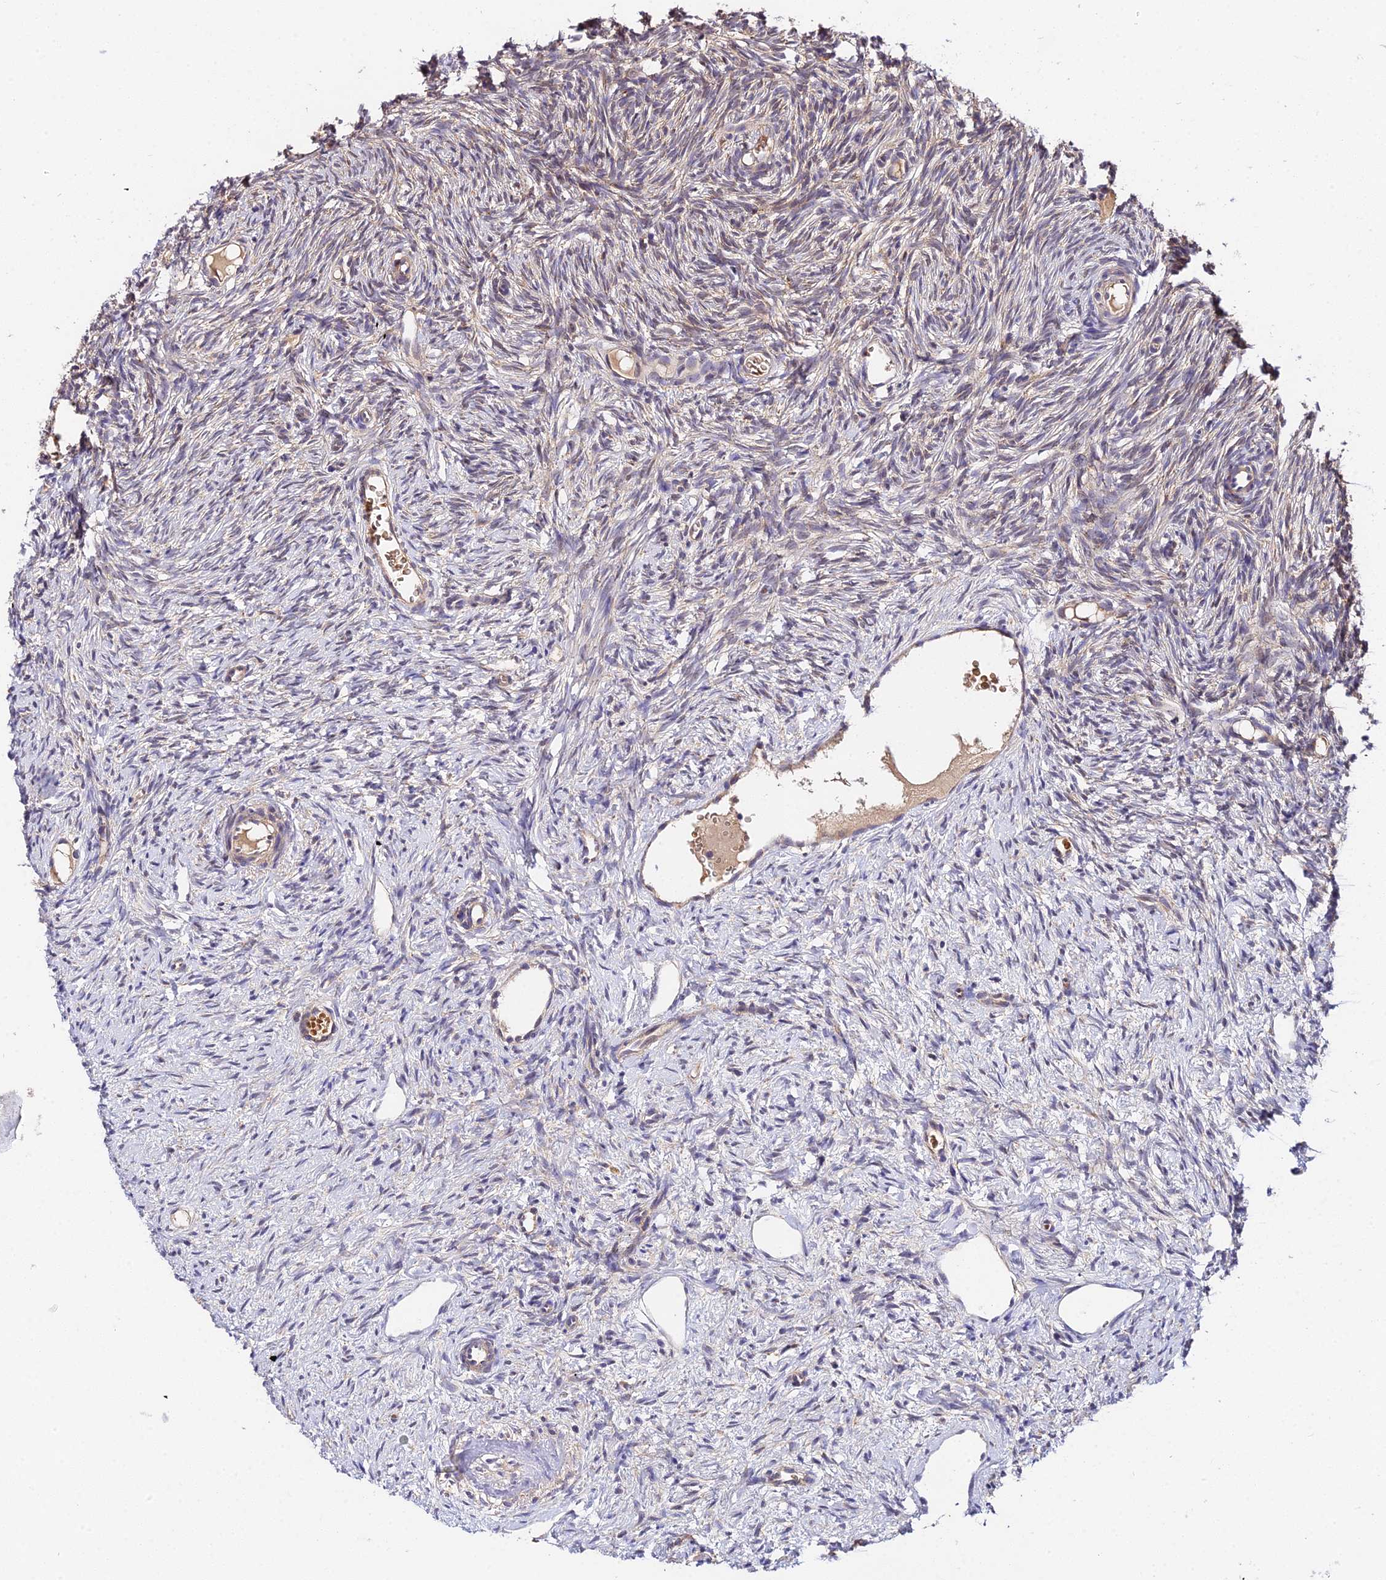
{"staining": {"intensity": "strong", "quantity": ">75%", "location": "cytoplasmic/membranous"}, "tissue": "ovary", "cell_type": "Follicle cells", "image_type": "normal", "snomed": [{"axis": "morphology", "description": "Normal tissue, NOS"}, {"axis": "topography", "description": "Ovary"}], "caption": "Strong cytoplasmic/membranous protein positivity is identified in about >75% of follicle cells in ovary. Immunohistochemistry (ihc) stains the protein in brown and the nuclei are stained blue.", "gene": "ZBED8", "patient": {"sex": "female", "age": 51}}